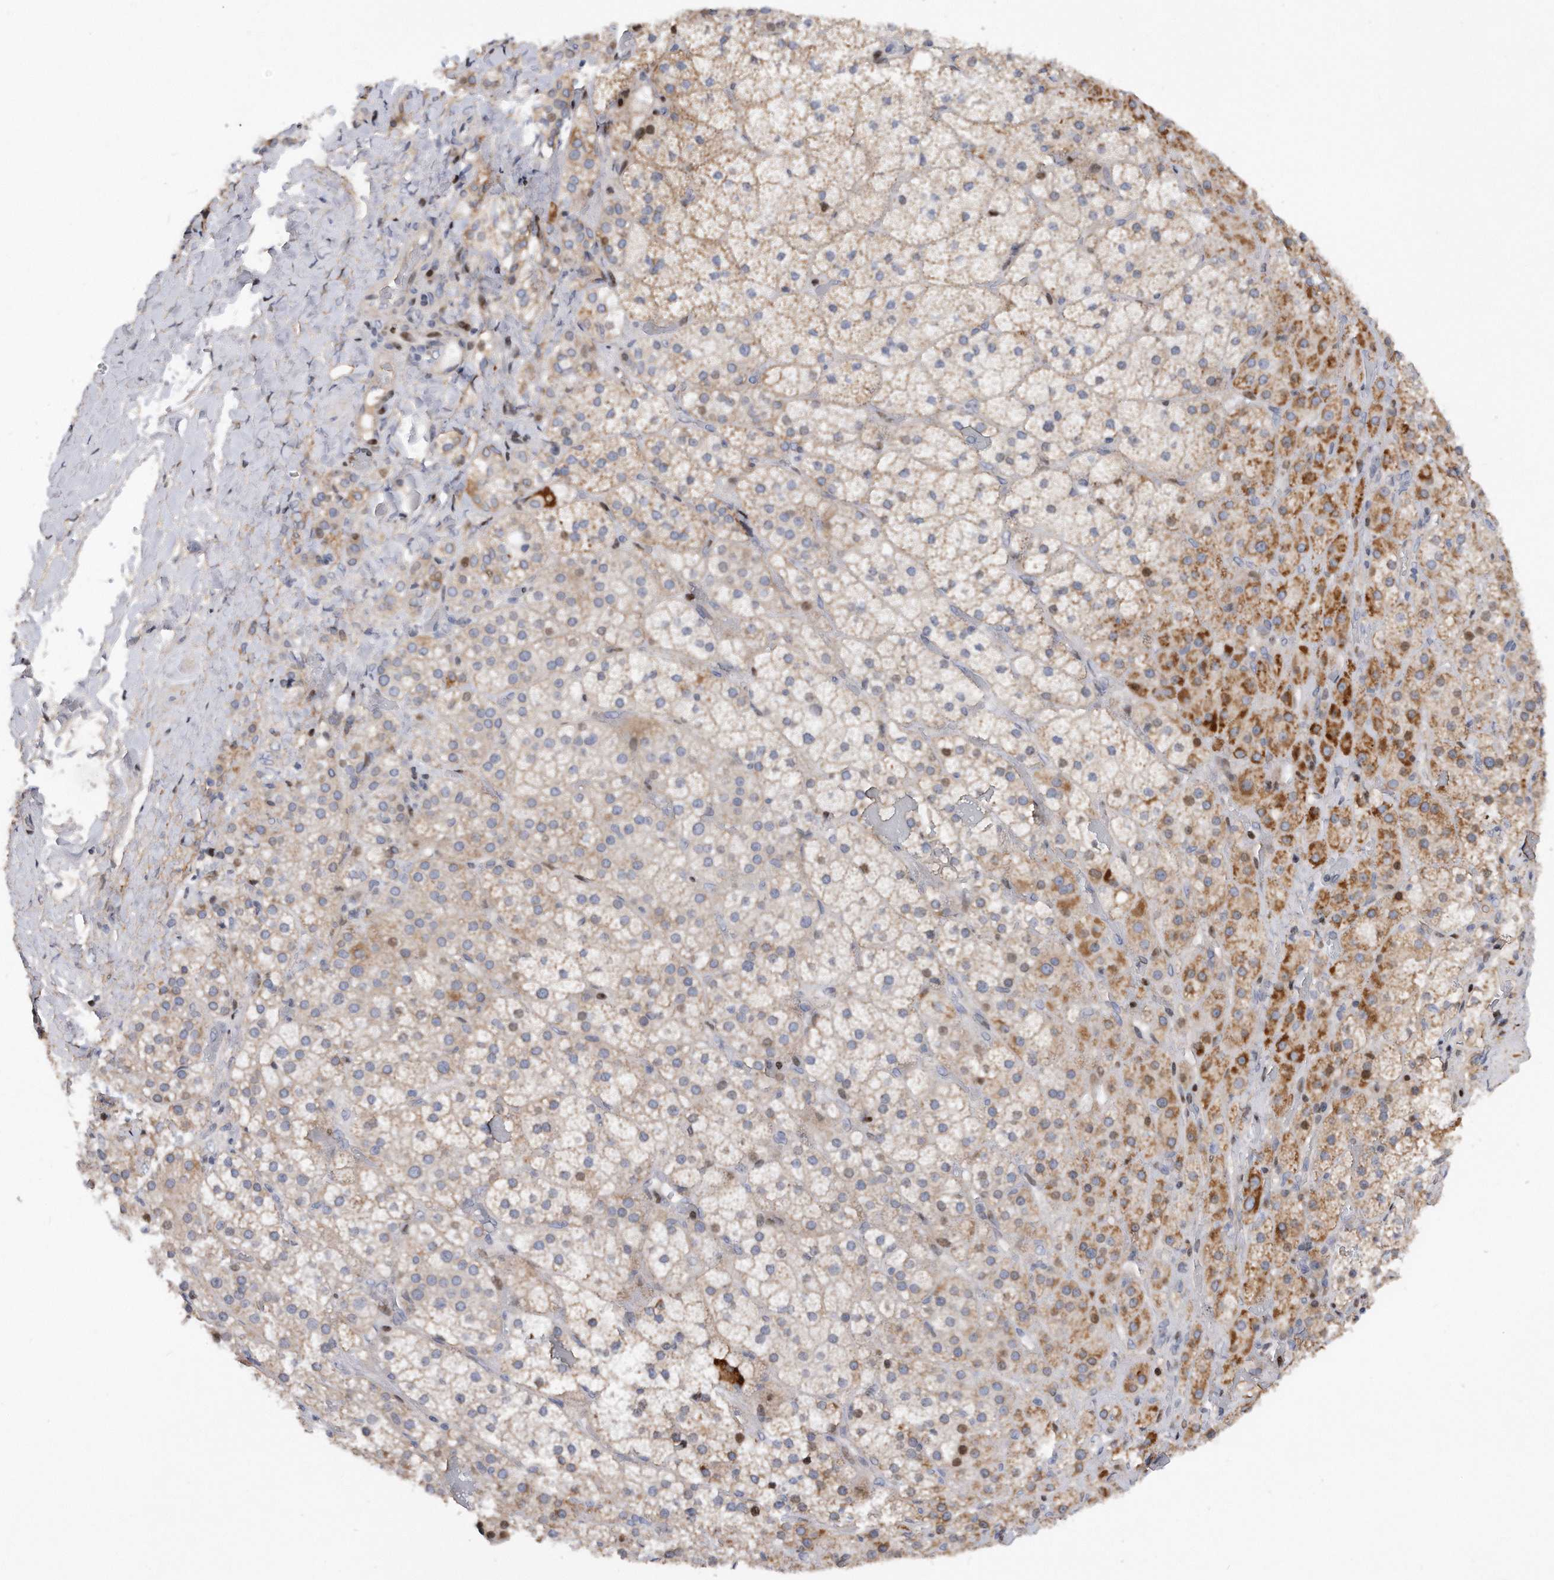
{"staining": {"intensity": "moderate", "quantity": "25%-75%", "location": "cytoplasmic/membranous,nuclear"}, "tissue": "adrenal gland", "cell_type": "Glandular cells", "image_type": "normal", "snomed": [{"axis": "morphology", "description": "Normal tissue, NOS"}, {"axis": "topography", "description": "Adrenal gland"}], "caption": "Immunohistochemistry (IHC) (DAB (3,3'-diaminobenzidine)) staining of normal adrenal gland exhibits moderate cytoplasmic/membranous,nuclear protein positivity in approximately 25%-75% of glandular cells. The staining was performed using DAB (3,3'-diaminobenzidine), with brown indicating positive protein expression. Nuclei are stained blue with hematoxylin.", "gene": "CDH12", "patient": {"sex": "male", "age": 57}}